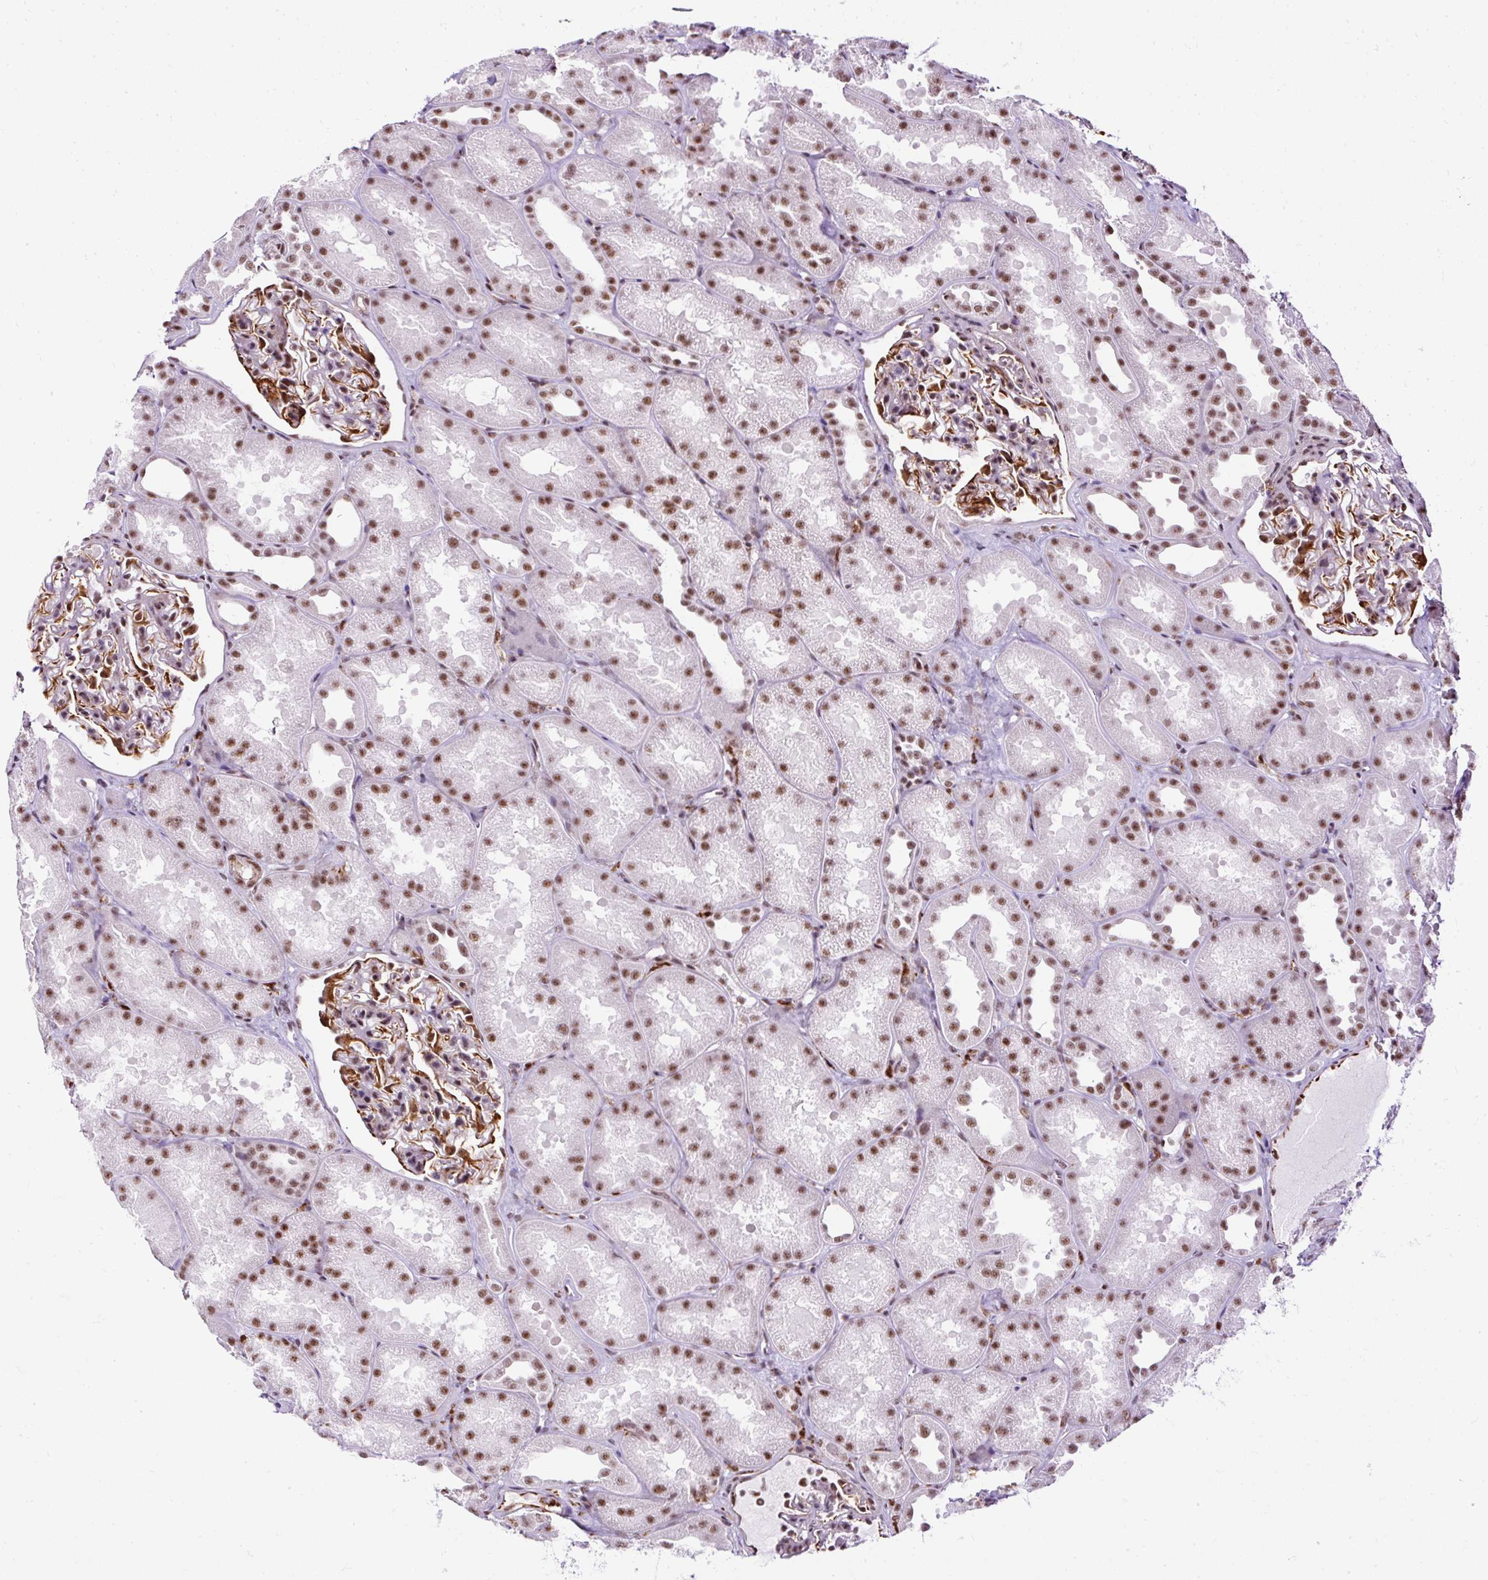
{"staining": {"intensity": "moderate", "quantity": "25%-75%", "location": "cytoplasmic/membranous,nuclear"}, "tissue": "kidney", "cell_type": "Cells in glomeruli", "image_type": "normal", "snomed": [{"axis": "morphology", "description": "Normal tissue, NOS"}, {"axis": "topography", "description": "Kidney"}], "caption": "Protein staining displays moderate cytoplasmic/membranous,nuclear staining in approximately 25%-75% of cells in glomeruli in benign kidney.", "gene": "FMC1", "patient": {"sex": "male", "age": 61}}